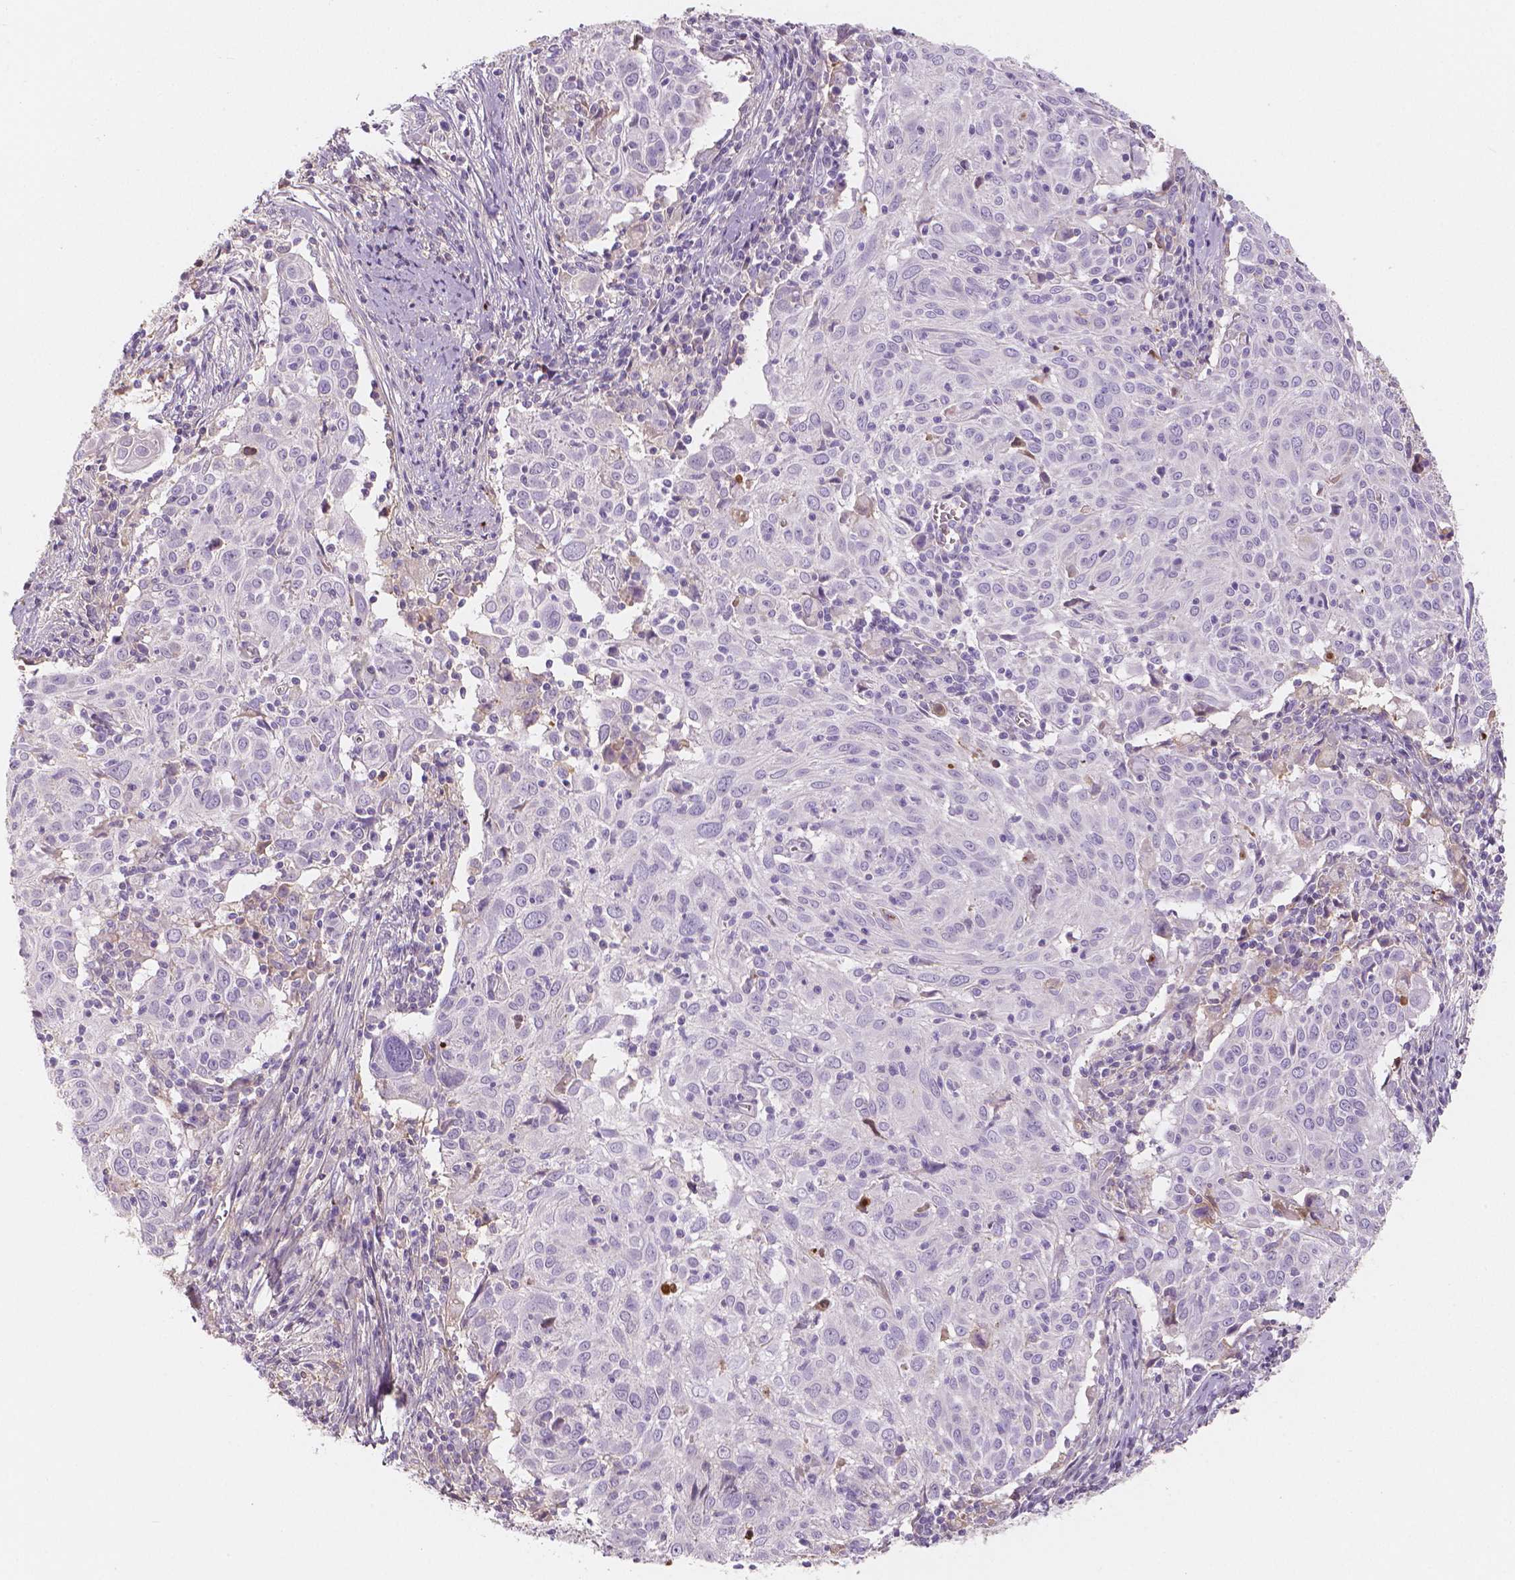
{"staining": {"intensity": "negative", "quantity": "none", "location": "none"}, "tissue": "cervical cancer", "cell_type": "Tumor cells", "image_type": "cancer", "snomed": [{"axis": "morphology", "description": "Squamous cell carcinoma, NOS"}, {"axis": "topography", "description": "Cervix"}], "caption": "Cervical cancer was stained to show a protein in brown. There is no significant staining in tumor cells. The staining was performed using DAB (3,3'-diaminobenzidine) to visualize the protein expression in brown, while the nuclei were stained in blue with hematoxylin (Magnification: 20x).", "gene": "APOA4", "patient": {"sex": "female", "age": 39}}